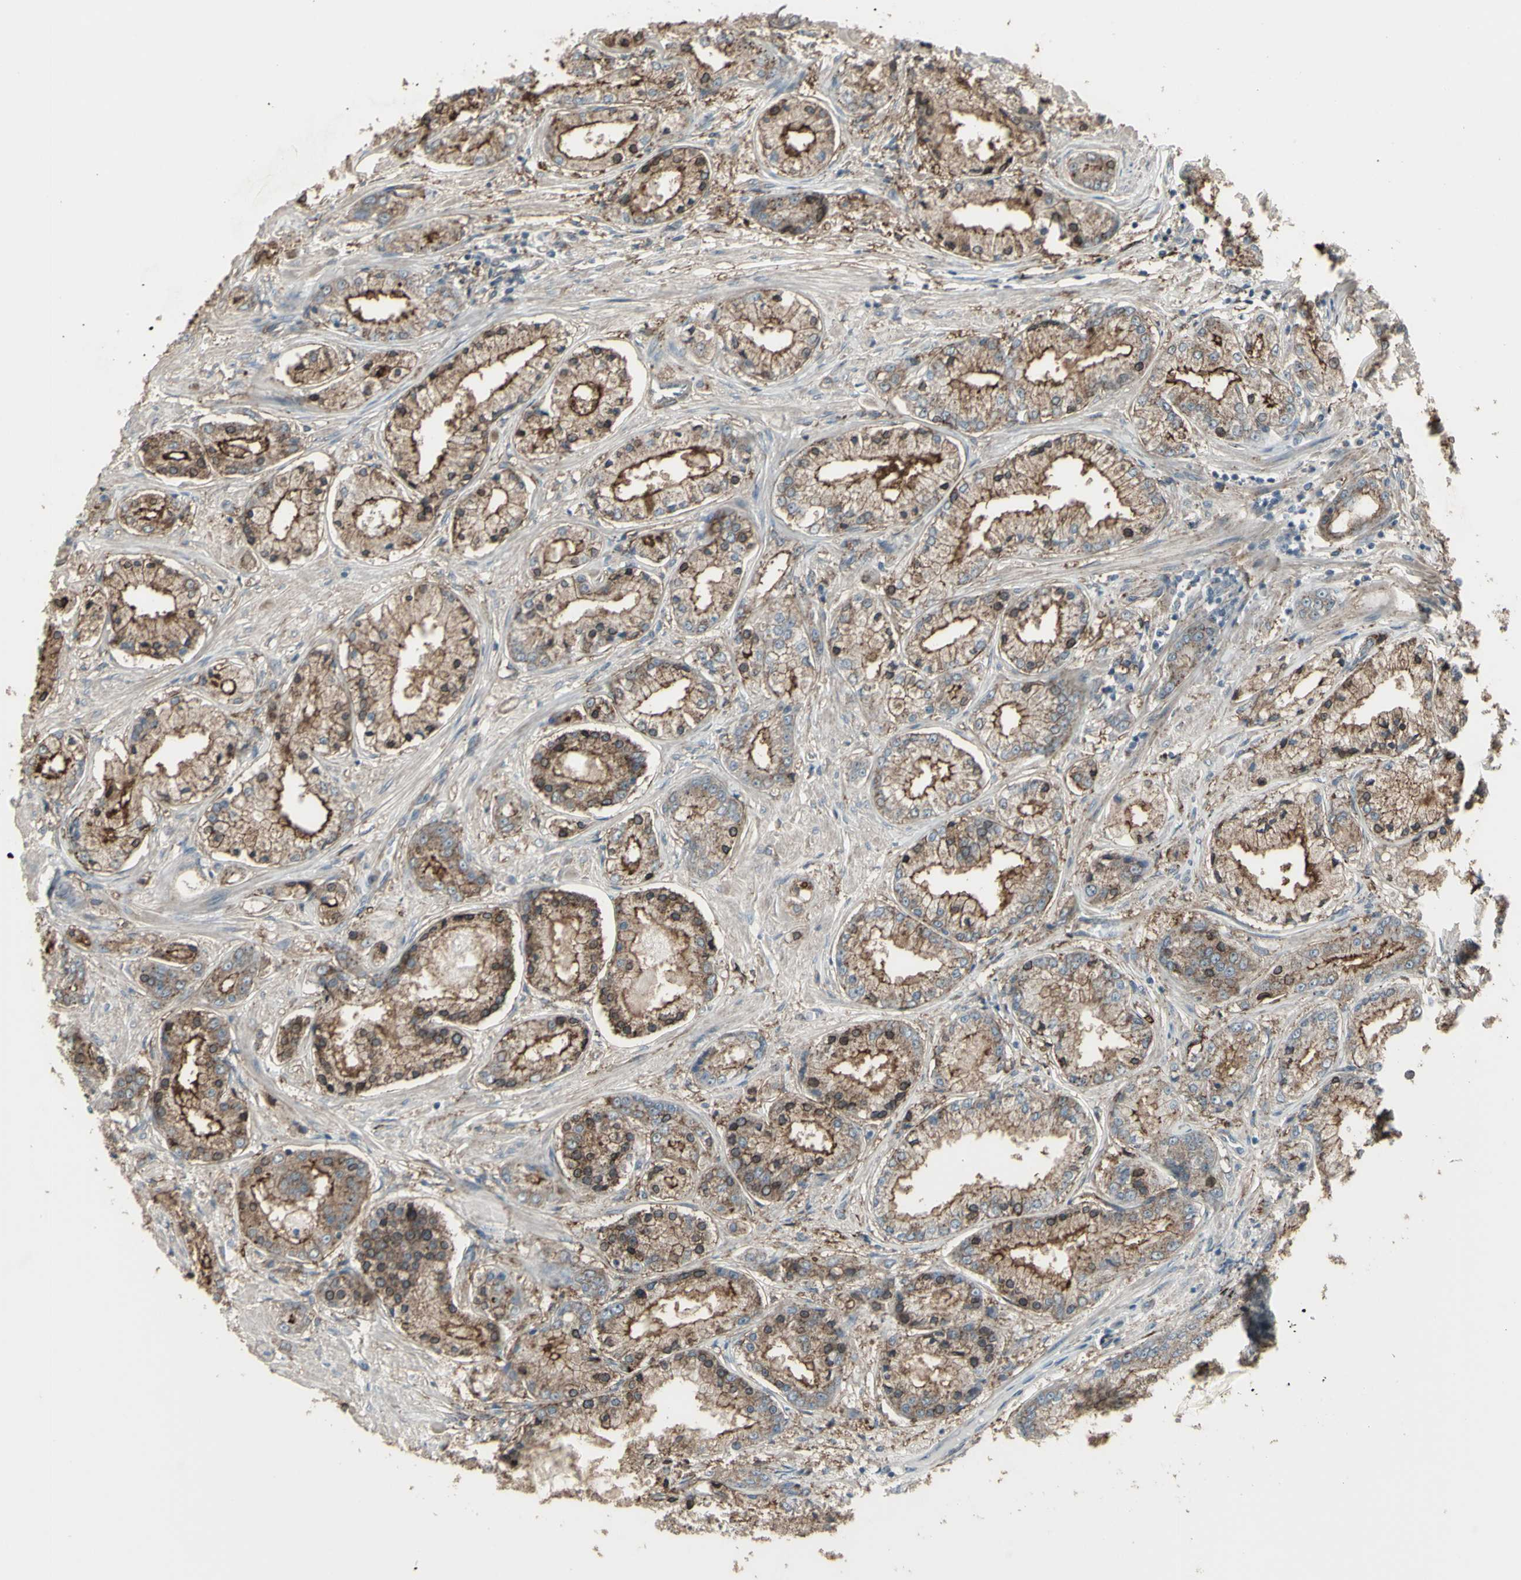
{"staining": {"intensity": "moderate", "quantity": ">75%", "location": "cytoplasmic/membranous"}, "tissue": "prostate cancer", "cell_type": "Tumor cells", "image_type": "cancer", "snomed": [{"axis": "morphology", "description": "Adenocarcinoma, High grade"}, {"axis": "topography", "description": "Prostate"}], "caption": "Approximately >75% of tumor cells in prostate cancer (adenocarcinoma (high-grade)) exhibit moderate cytoplasmic/membranous protein staining as visualized by brown immunohistochemical staining.", "gene": "SMO", "patient": {"sex": "male", "age": 59}}